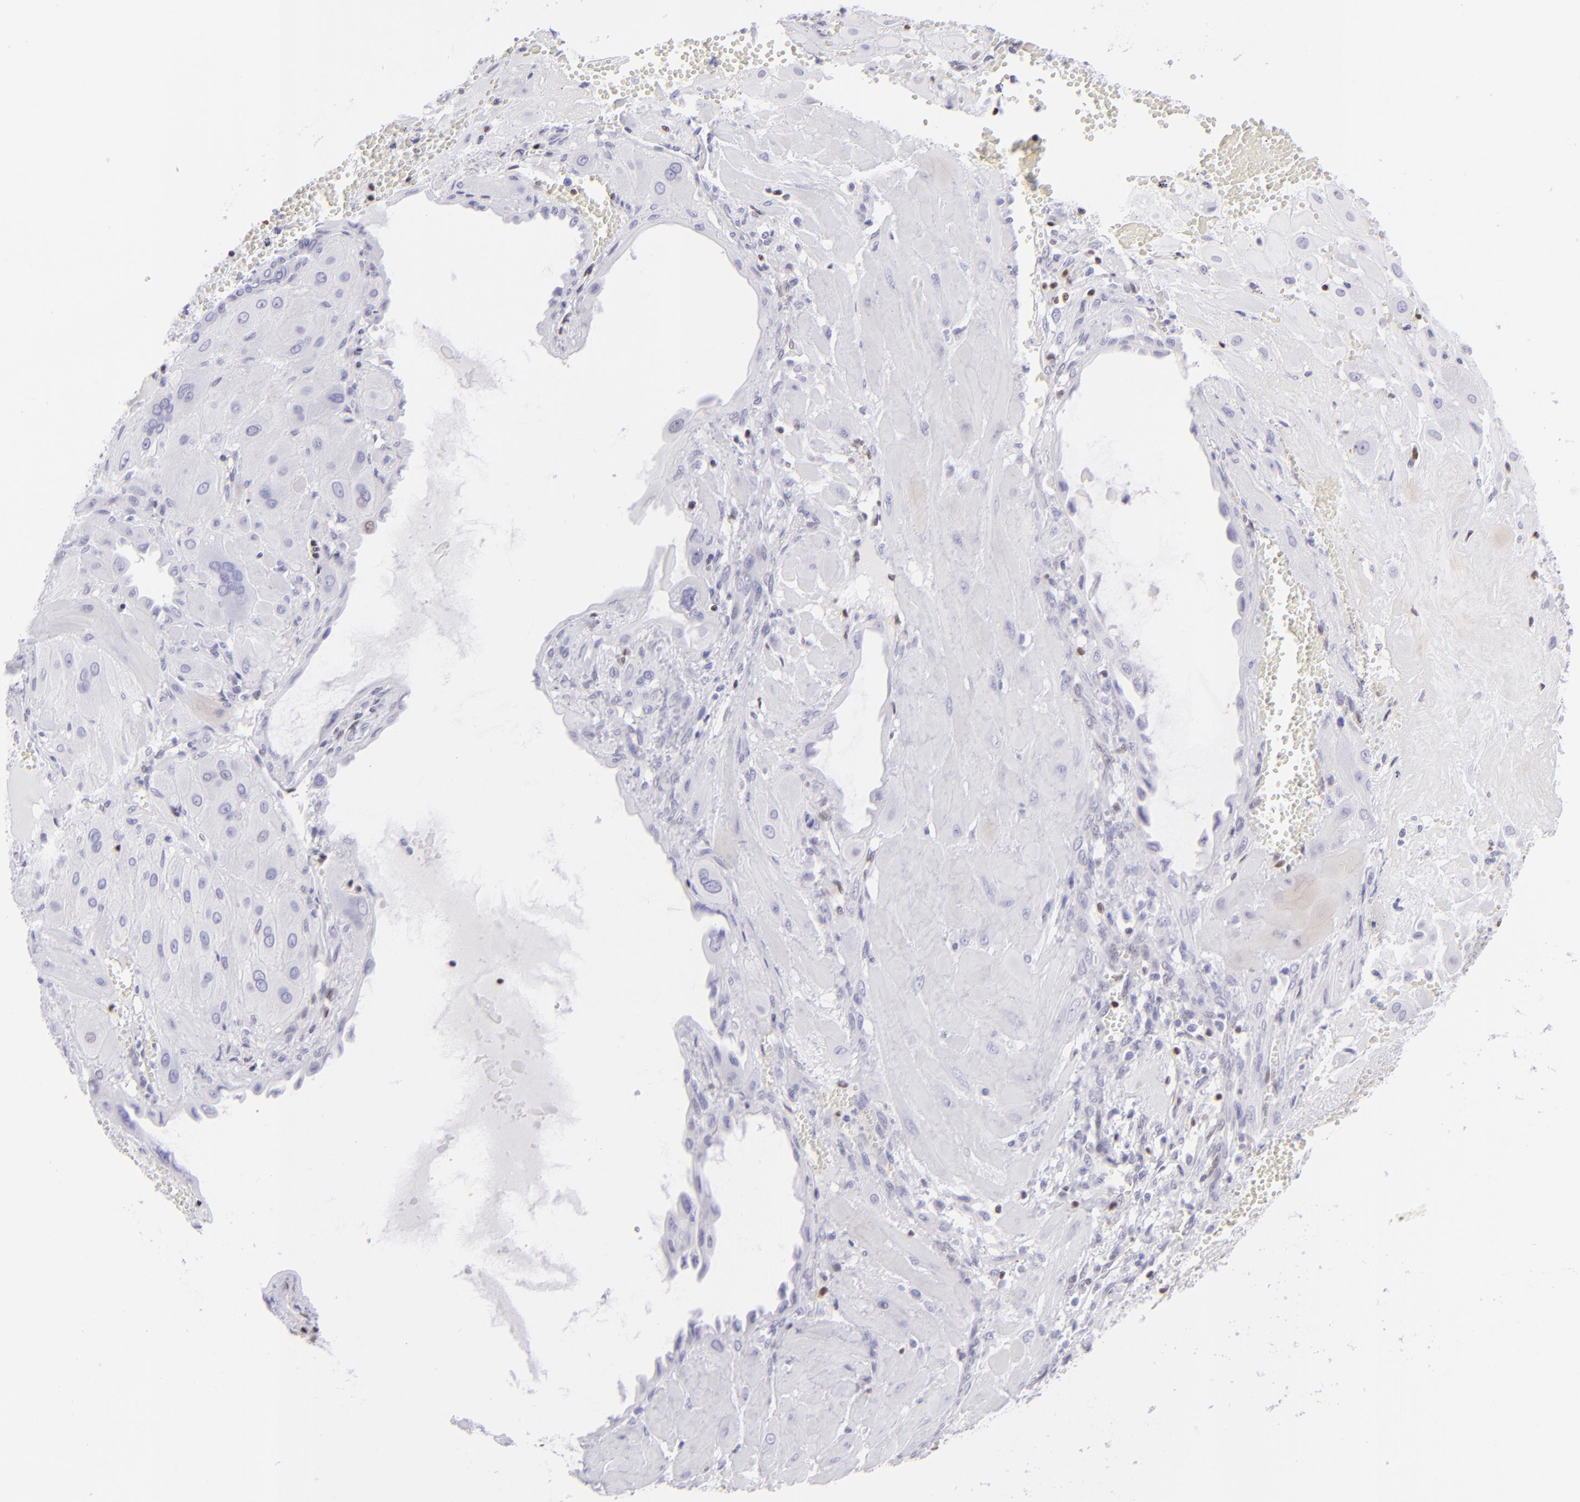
{"staining": {"intensity": "negative", "quantity": "none", "location": "none"}, "tissue": "cervical cancer", "cell_type": "Tumor cells", "image_type": "cancer", "snomed": [{"axis": "morphology", "description": "Squamous cell carcinoma, NOS"}, {"axis": "topography", "description": "Cervix"}], "caption": "Tumor cells show no significant protein staining in cervical cancer (squamous cell carcinoma).", "gene": "ETS1", "patient": {"sex": "female", "age": 34}}